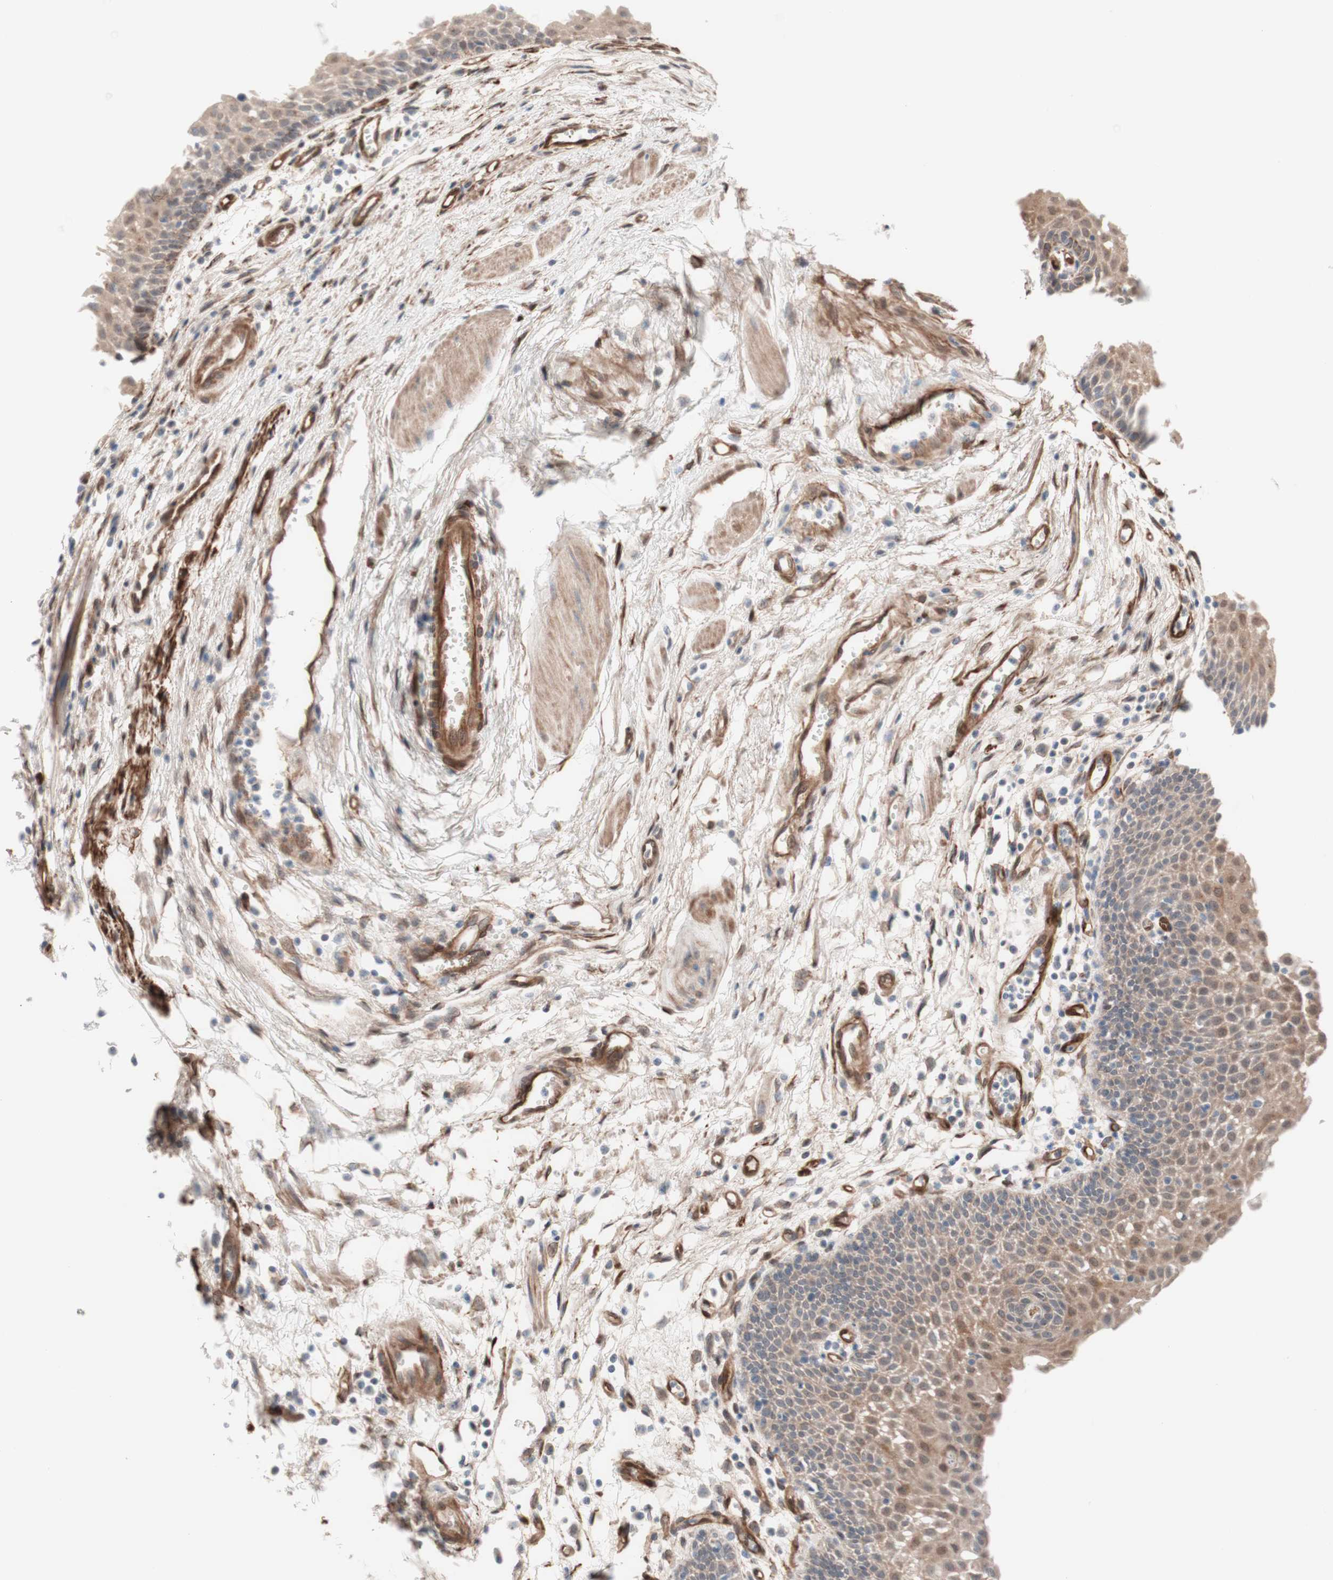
{"staining": {"intensity": "moderate", "quantity": ">75%", "location": "cytoplasmic/membranous"}, "tissue": "urothelial cancer", "cell_type": "Tumor cells", "image_type": "cancer", "snomed": [{"axis": "morphology", "description": "Urothelial carcinoma, High grade"}, {"axis": "topography", "description": "Urinary bladder"}], "caption": "Urothelial cancer stained with a brown dye exhibits moderate cytoplasmic/membranous positive positivity in about >75% of tumor cells.", "gene": "CNN3", "patient": {"sex": "female", "age": 85}}